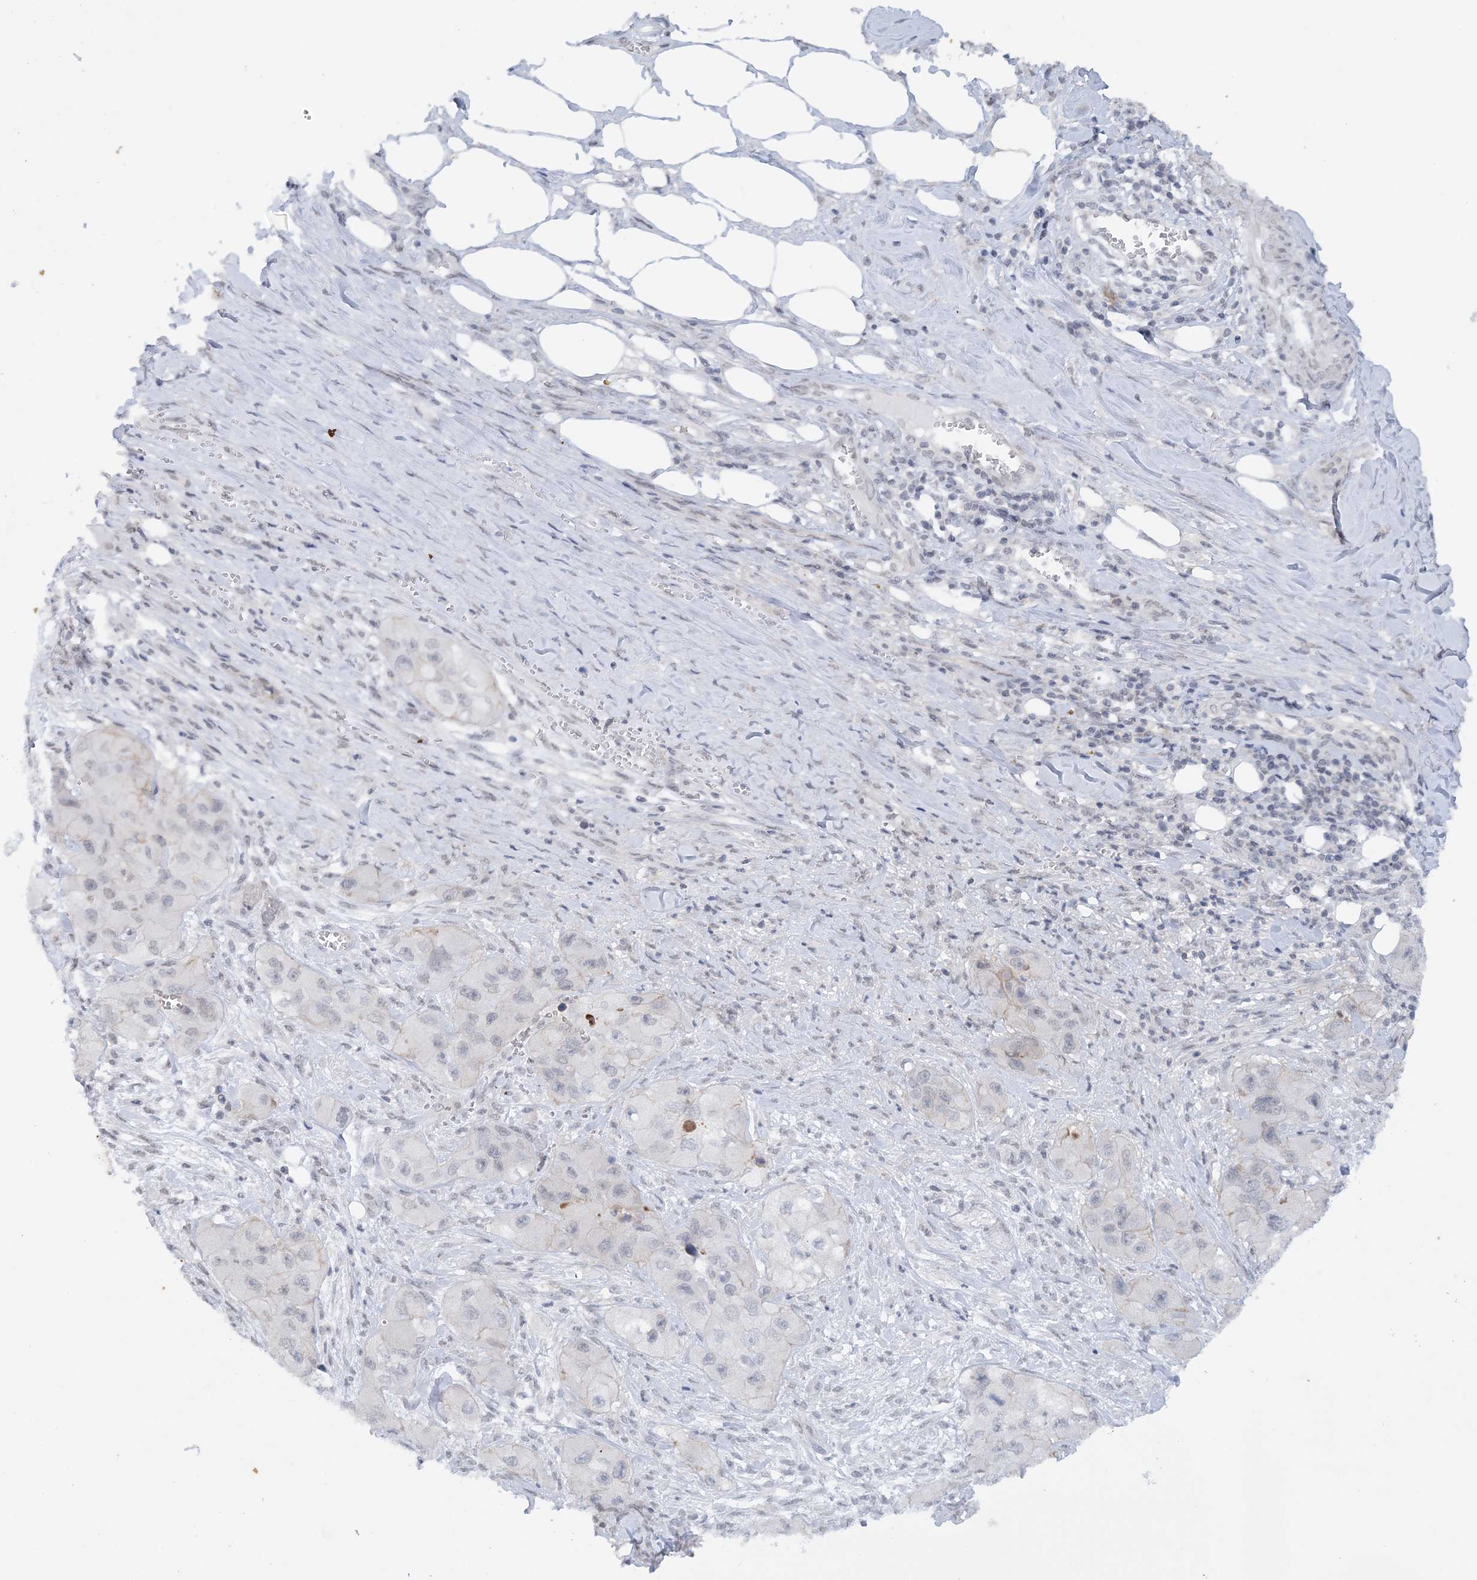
{"staining": {"intensity": "negative", "quantity": "none", "location": "none"}, "tissue": "skin cancer", "cell_type": "Tumor cells", "image_type": "cancer", "snomed": [{"axis": "morphology", "description": "Squamous cell carcinoma, NOS"}, {"axis": "topography", "description": "Skin"}, {"axis": "topography", "description": "Subcutis"}], "caption": "Tumor cells show no significant expression in skin cancer.", "gene": "CCDC152", "patient": {"sex": "male", "age": 73}}